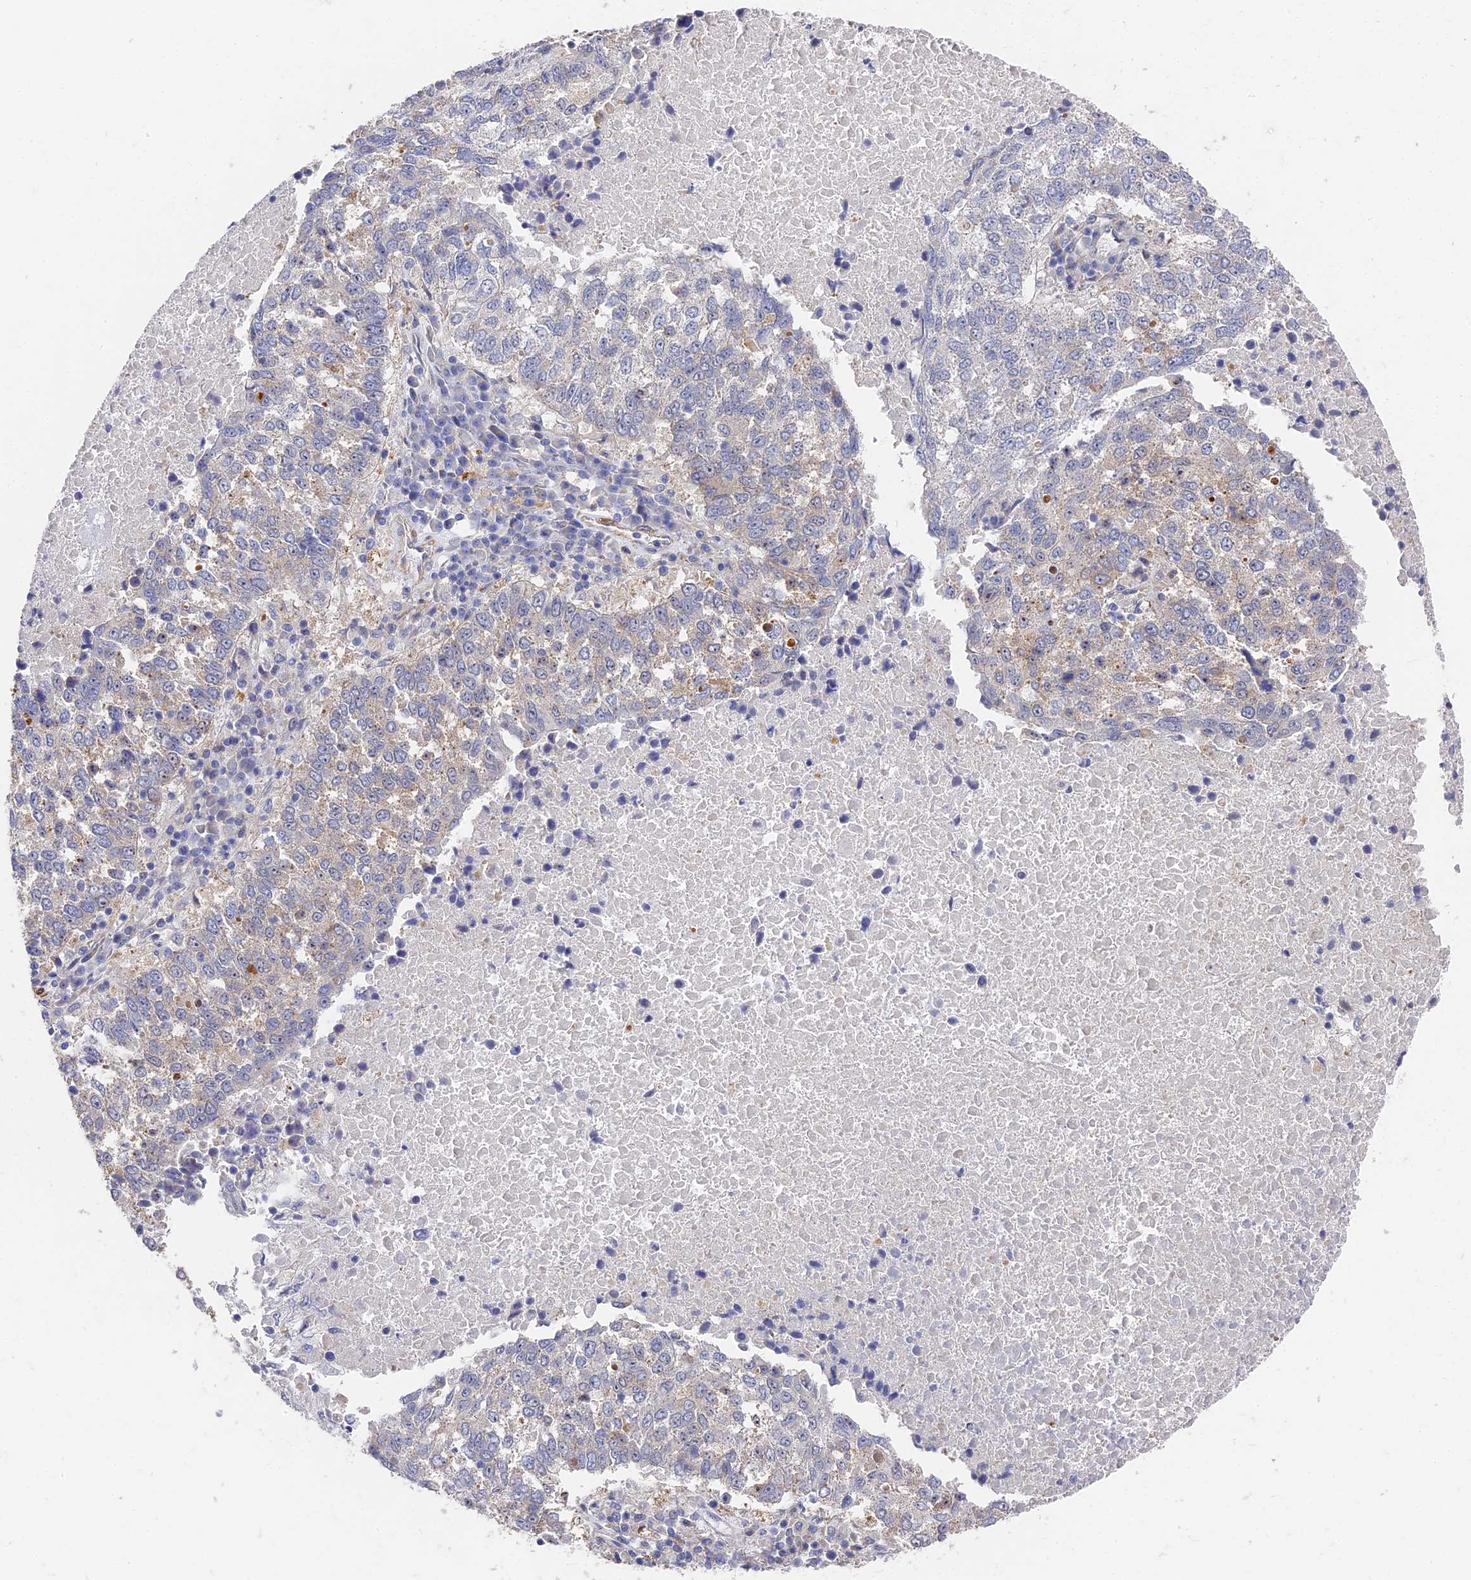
{"staining": {"intensity": "negative", "quantity": "none", "location": "none"}, "tissue": "lung cancer", "cell_type": "Tumor cells", "image_type": "cancer", "snomed": [{"axis": "morphology", "description": "Squamous cell carcinoma, NOS"}, {"axis": "topography", "description": "Lung"}], "caption": "IHC of human lung cancer (squamous cell carcinoma) demonstrates no expression in tumor cells.", "gene": "CCDC113", "patient": {"sex": "male", "age": 73}}